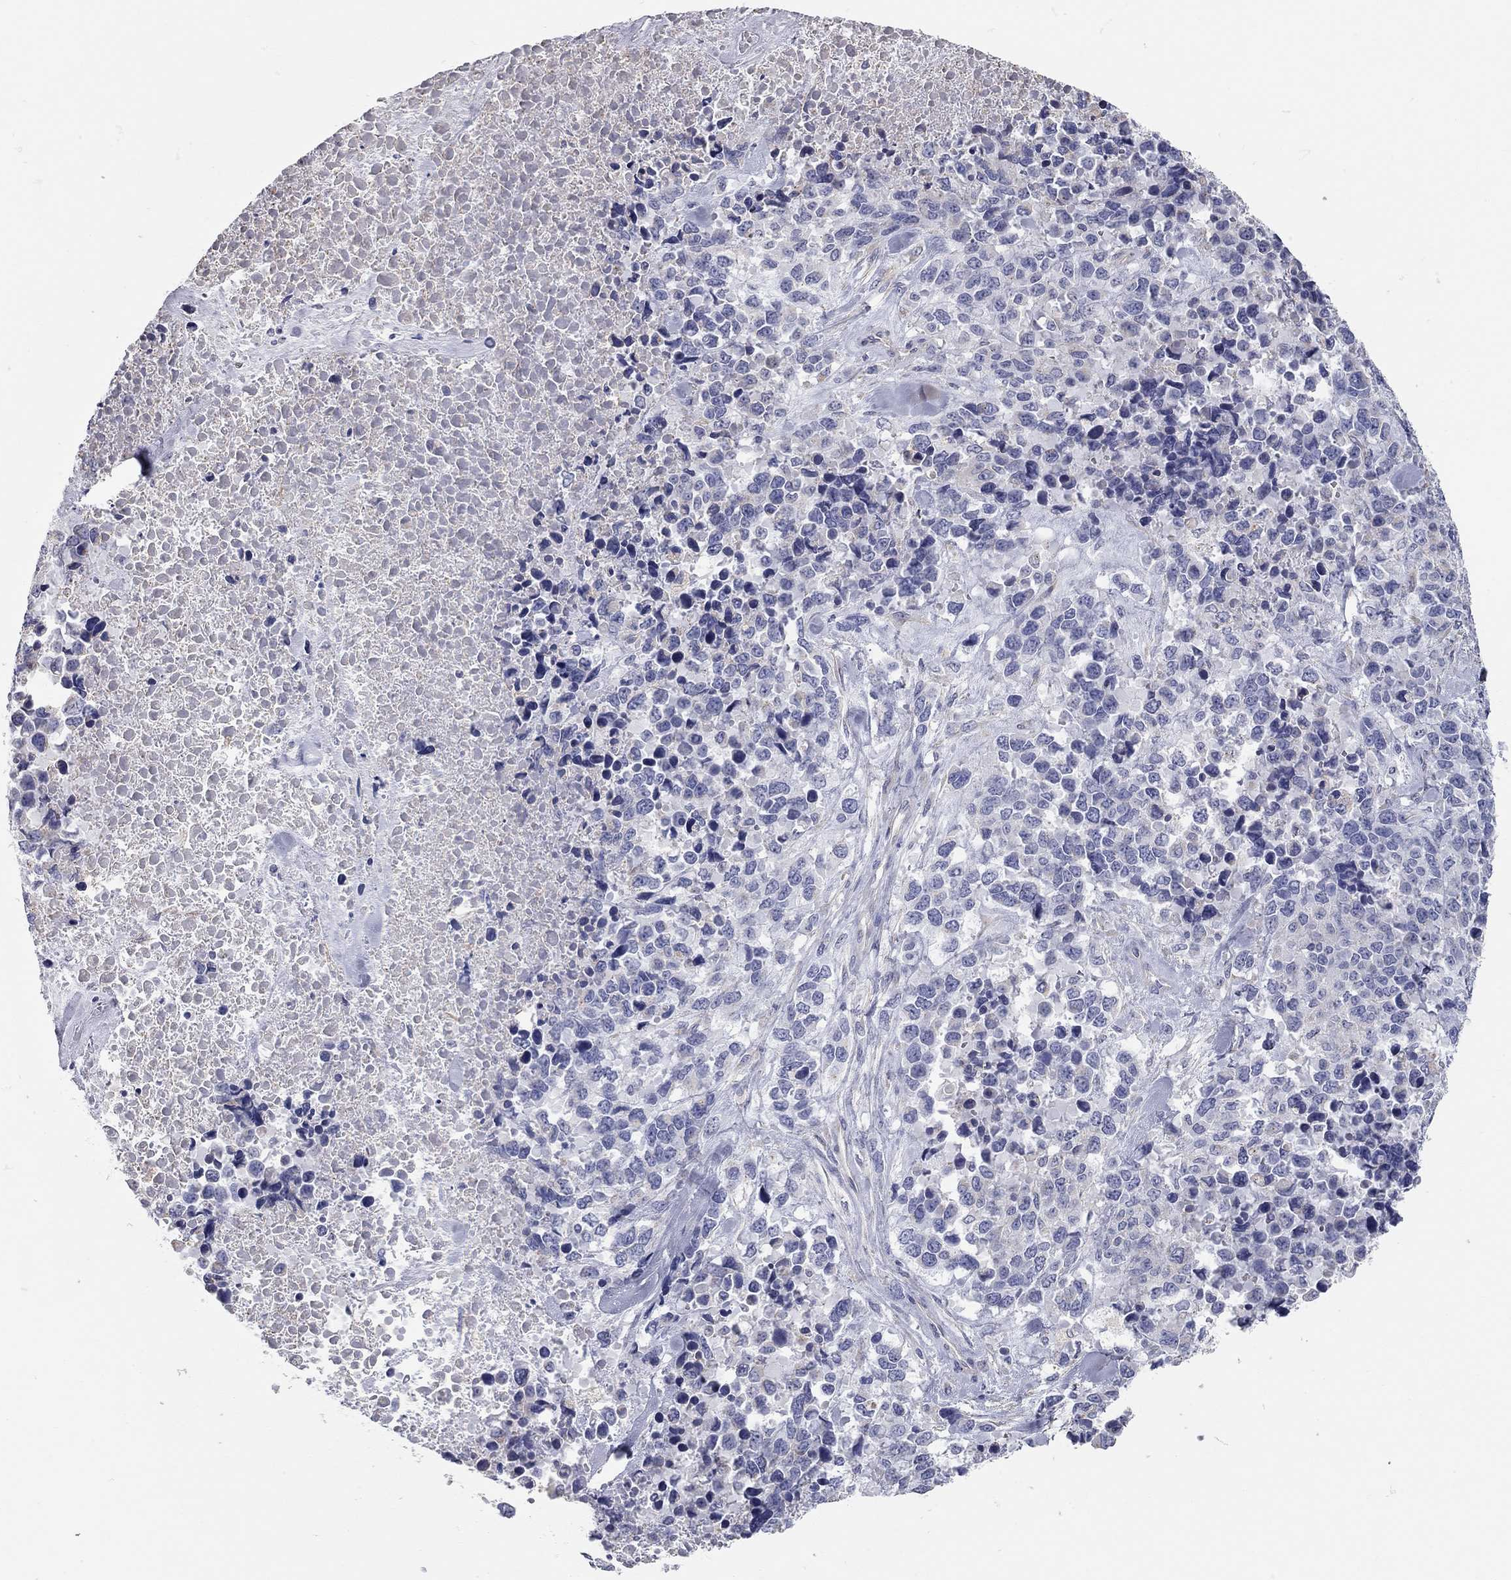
{"staining": {"intensity": "negative", "quantity": "none", "location": "none"}, "tissue": "melanoma", "cell_type": "Tumor cells", "image_type": "cancer", "snomed": [{"axis": "morphology", "description": "Malignant melanoma, Metastatic site"}, {"axis": "topography", "description": "Skin"}], "caption": "This is an immunohistochemistry photomicrograph of human melanoma. There is no expression in tumor cells.", "gene": "C10orf90", "patient": {"sex": "male", "age": 84}}